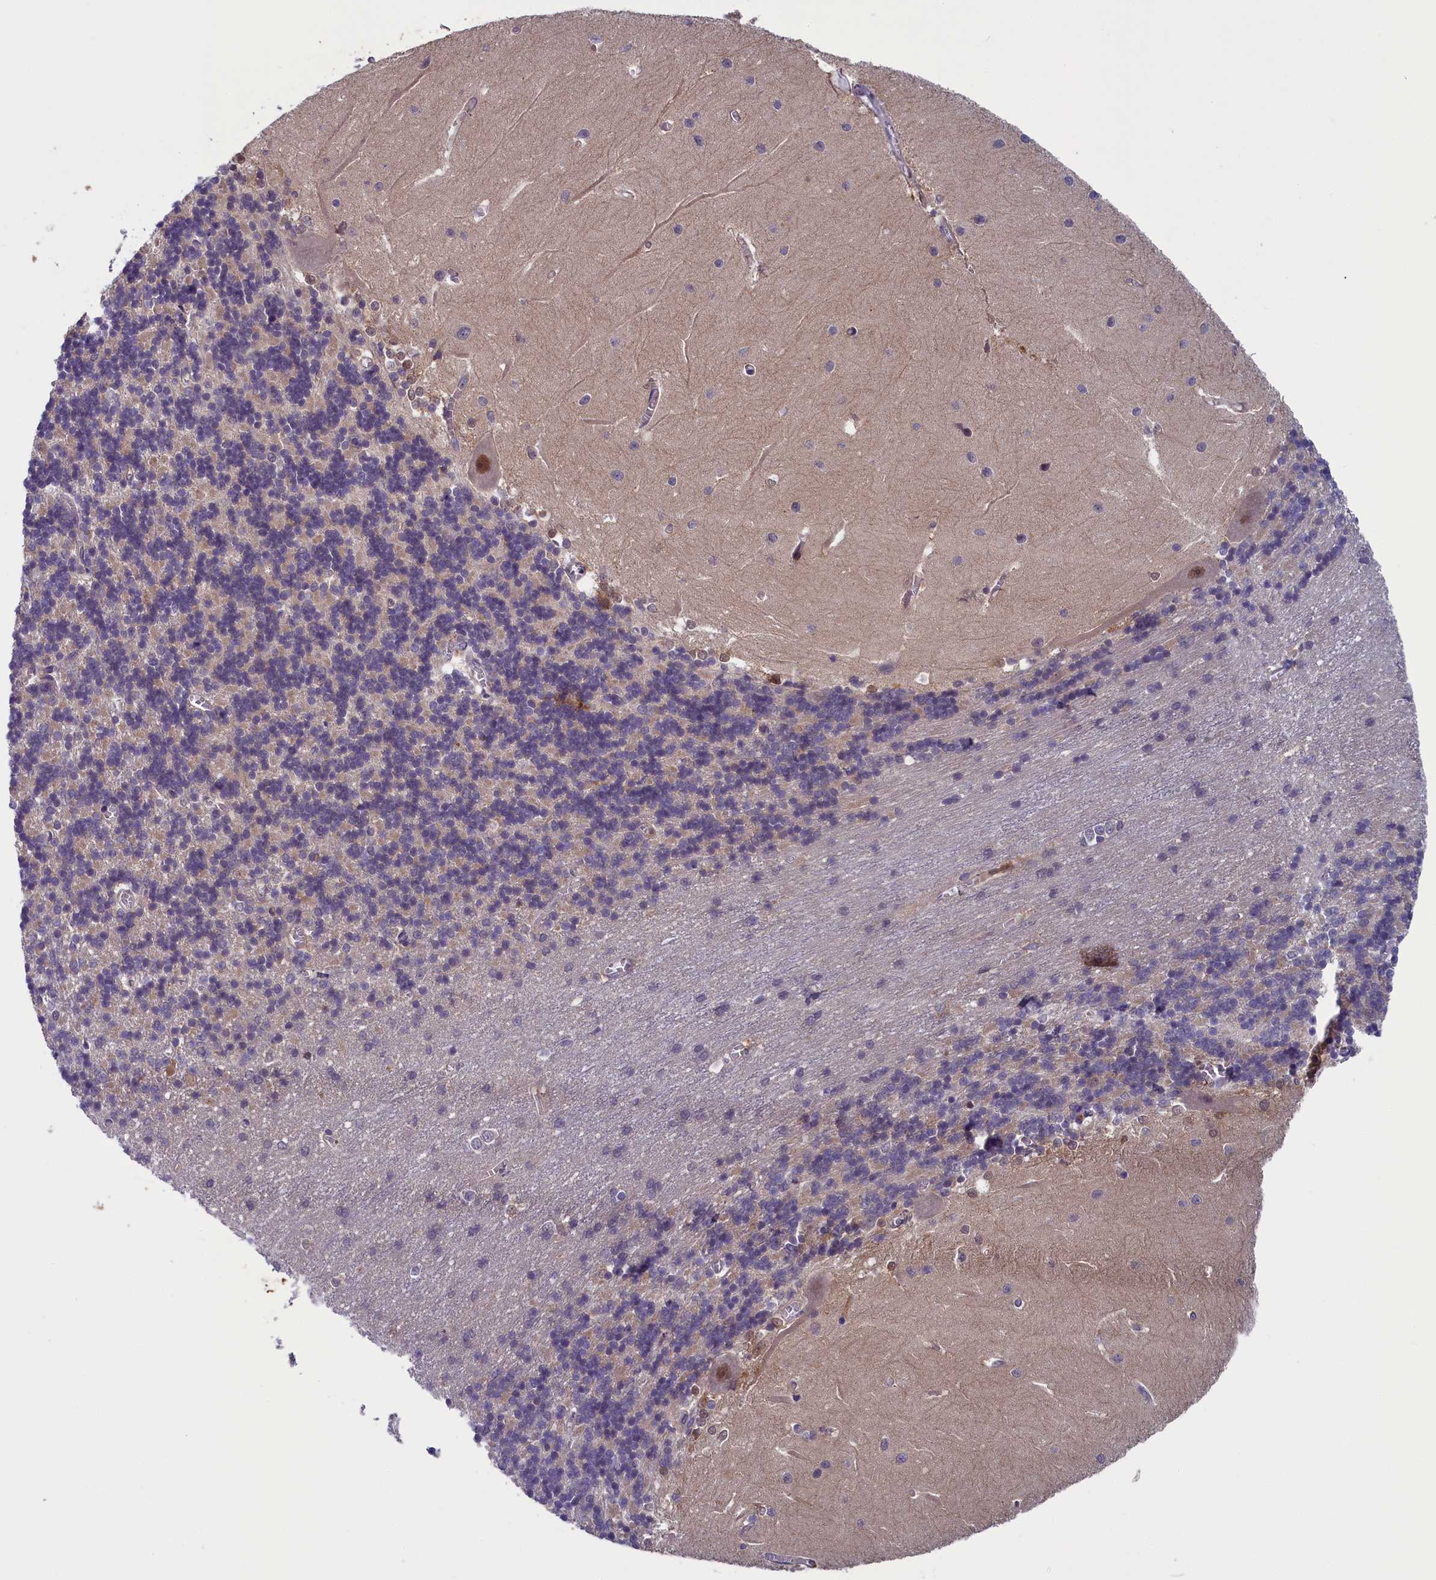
{"staining": {"intensity": "negative", "quantity": "none", "location": "none"}, "tissue": "cerebellum", "cell_type": "Cells in granular layer", "image_type": "normal", "snomed": [{"axis": "morphology", "description": "Normal tissue, NOS"}, {"axis": "topography", "description": "Cerebellum"}], "caption": "Immunohistochemical staining of unremarkable human cerebellum exhibits no significant staining in cells in granular layer. Nuclei are stained in blue.", "gene": "ANKRD39", "patient": {"sex": "male", "age": 37}}